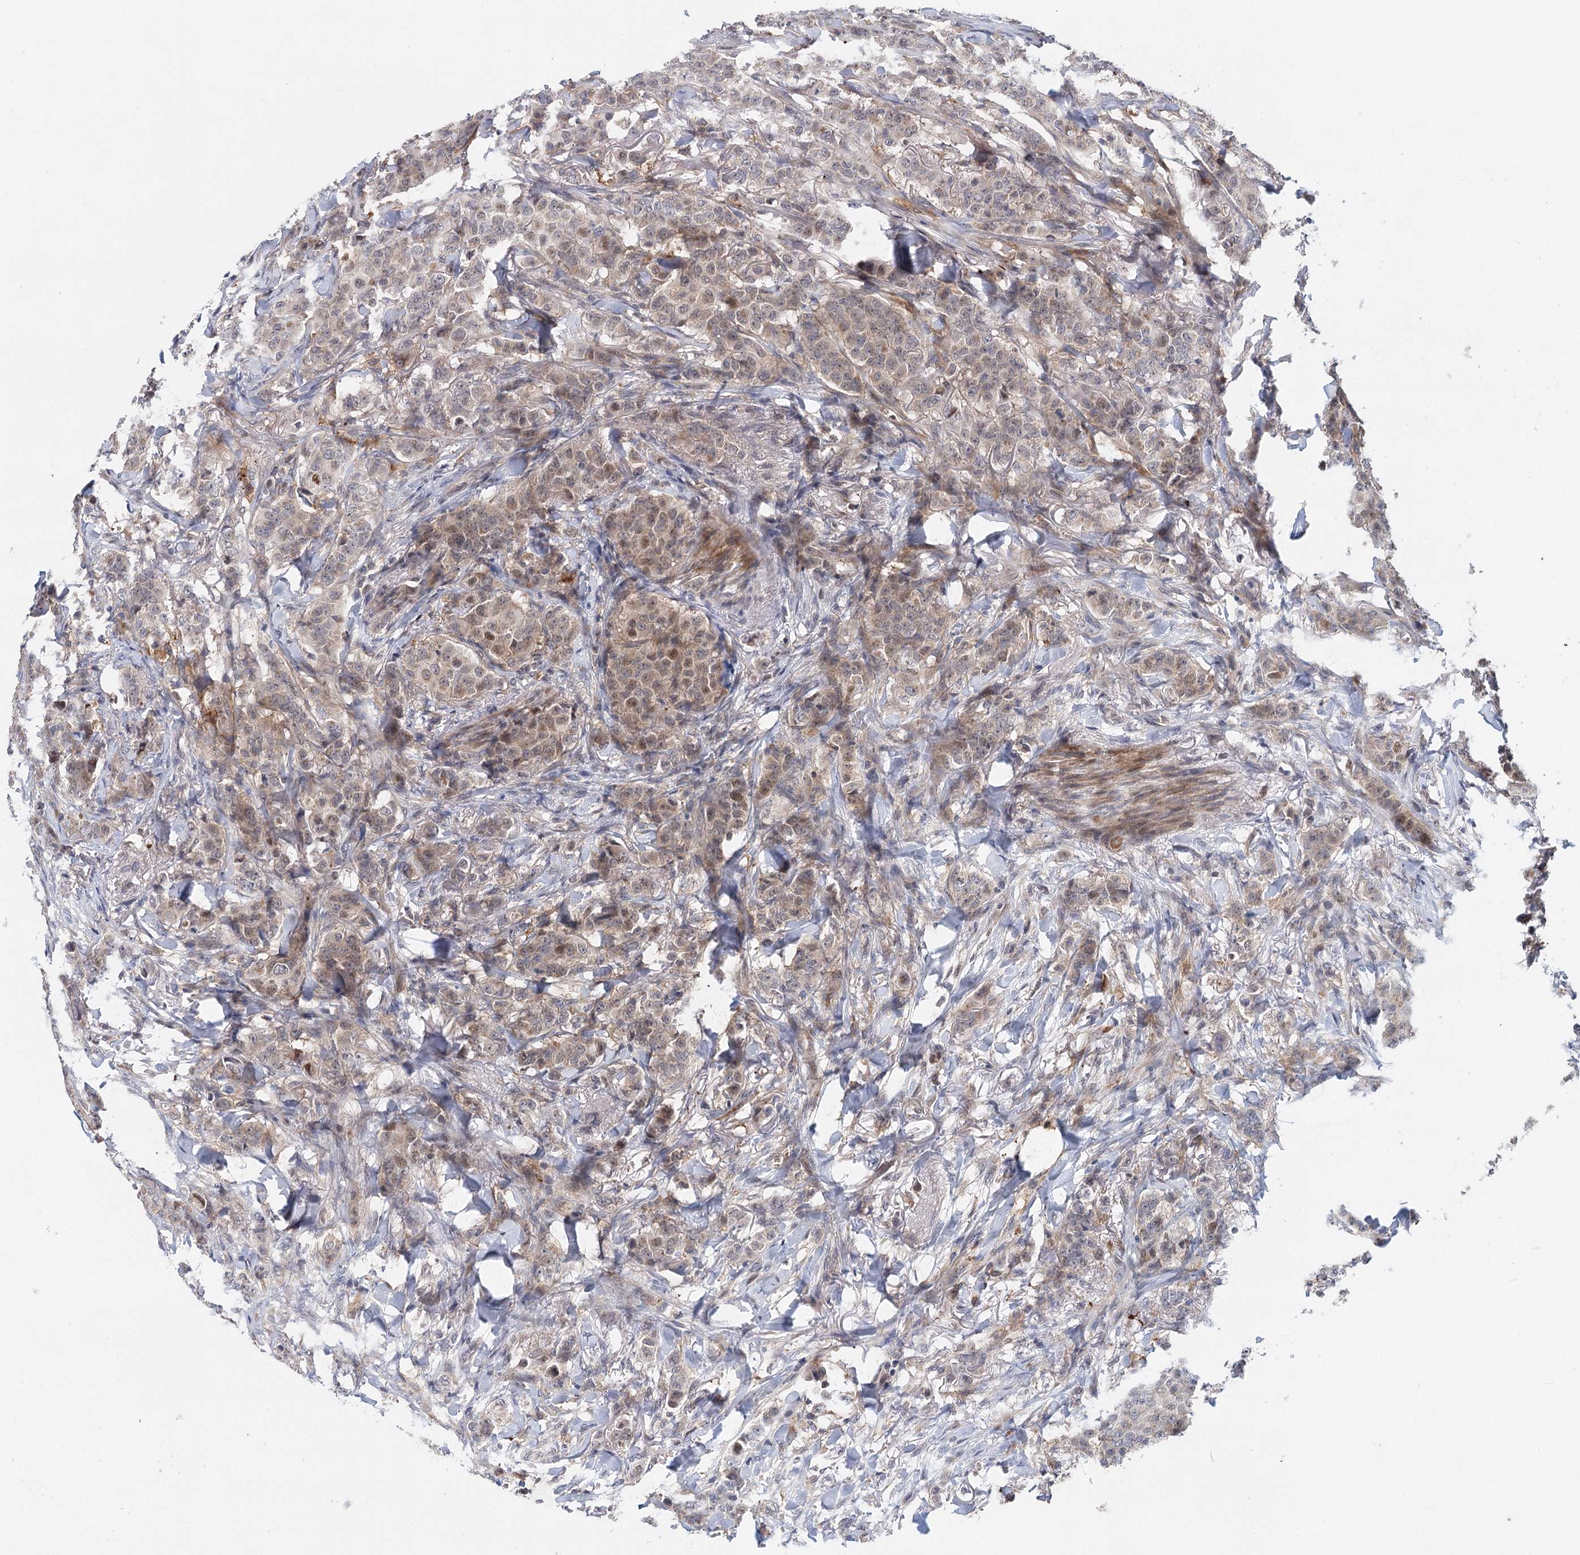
{"staining": {"intensity": "moderate", "quantity": "<25%", "location": "nuclear"}, "tissue": "breast cancer", "cell_type": "Tumor cells", "image_type": "cancer", "snomed": [{"axis": "morphology", "description": "Duct carcinoma"}, {"axis": "topography", "description": "Breast"}], "caption": "Human infiltrating ductal carcinoma (breast) stained with a brown dye displays moderate nuclear positive staining in approximately <25% of tumor cells.", "gene": "AP3B1", "patient": {"sex": "female", "age": 40}}